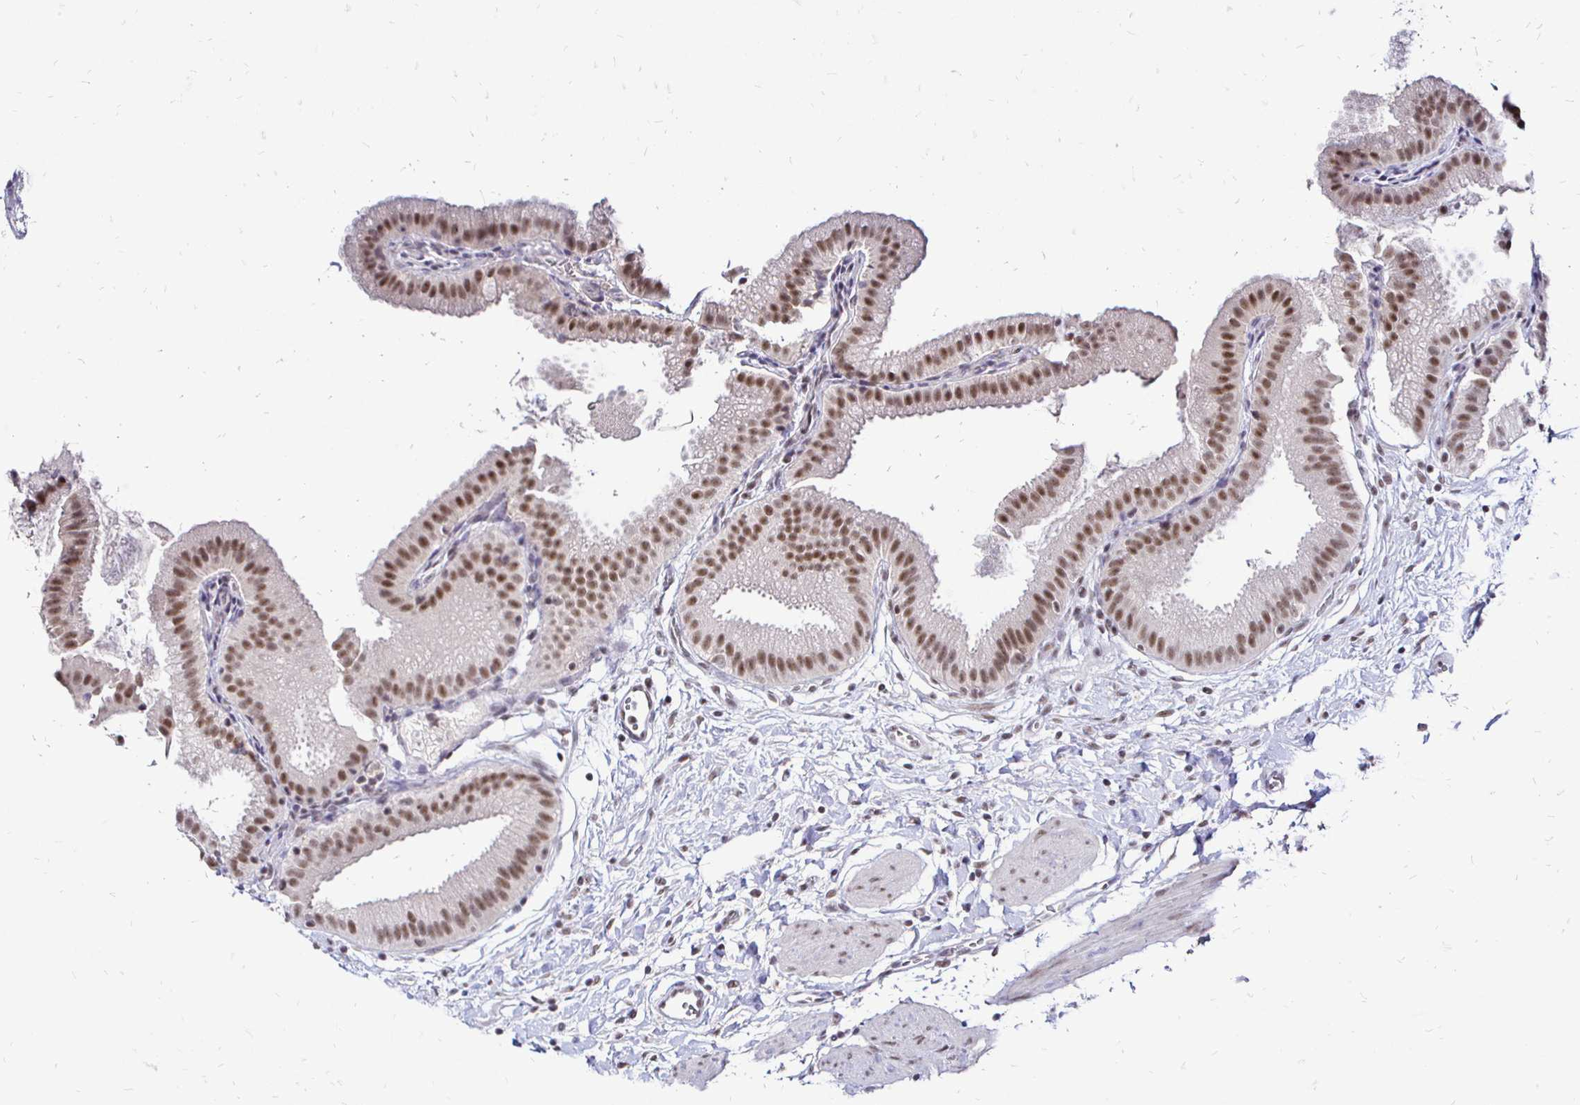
{"staining": {"intensity": "moderate", "quantity": ">75%", "location": "nuclear"}, "tissue": "gallbladder", "cell_type": "Glandular cells", "image_type": "normal", "snomed": [{"axis": "morphology", "description": "Normal tissue, NOS"}, {"axis": "topography", "description": "Gallbladder"}], "caption": "IHC of normal gallbladder exhibits medium levels of moderate nuclear expression in about >75% of glandular cells. The protein is shown in brown color, while the nuclei are stained blue.", "gene": "SIN3A", "patient": {"sex": "female", "age": 63}}